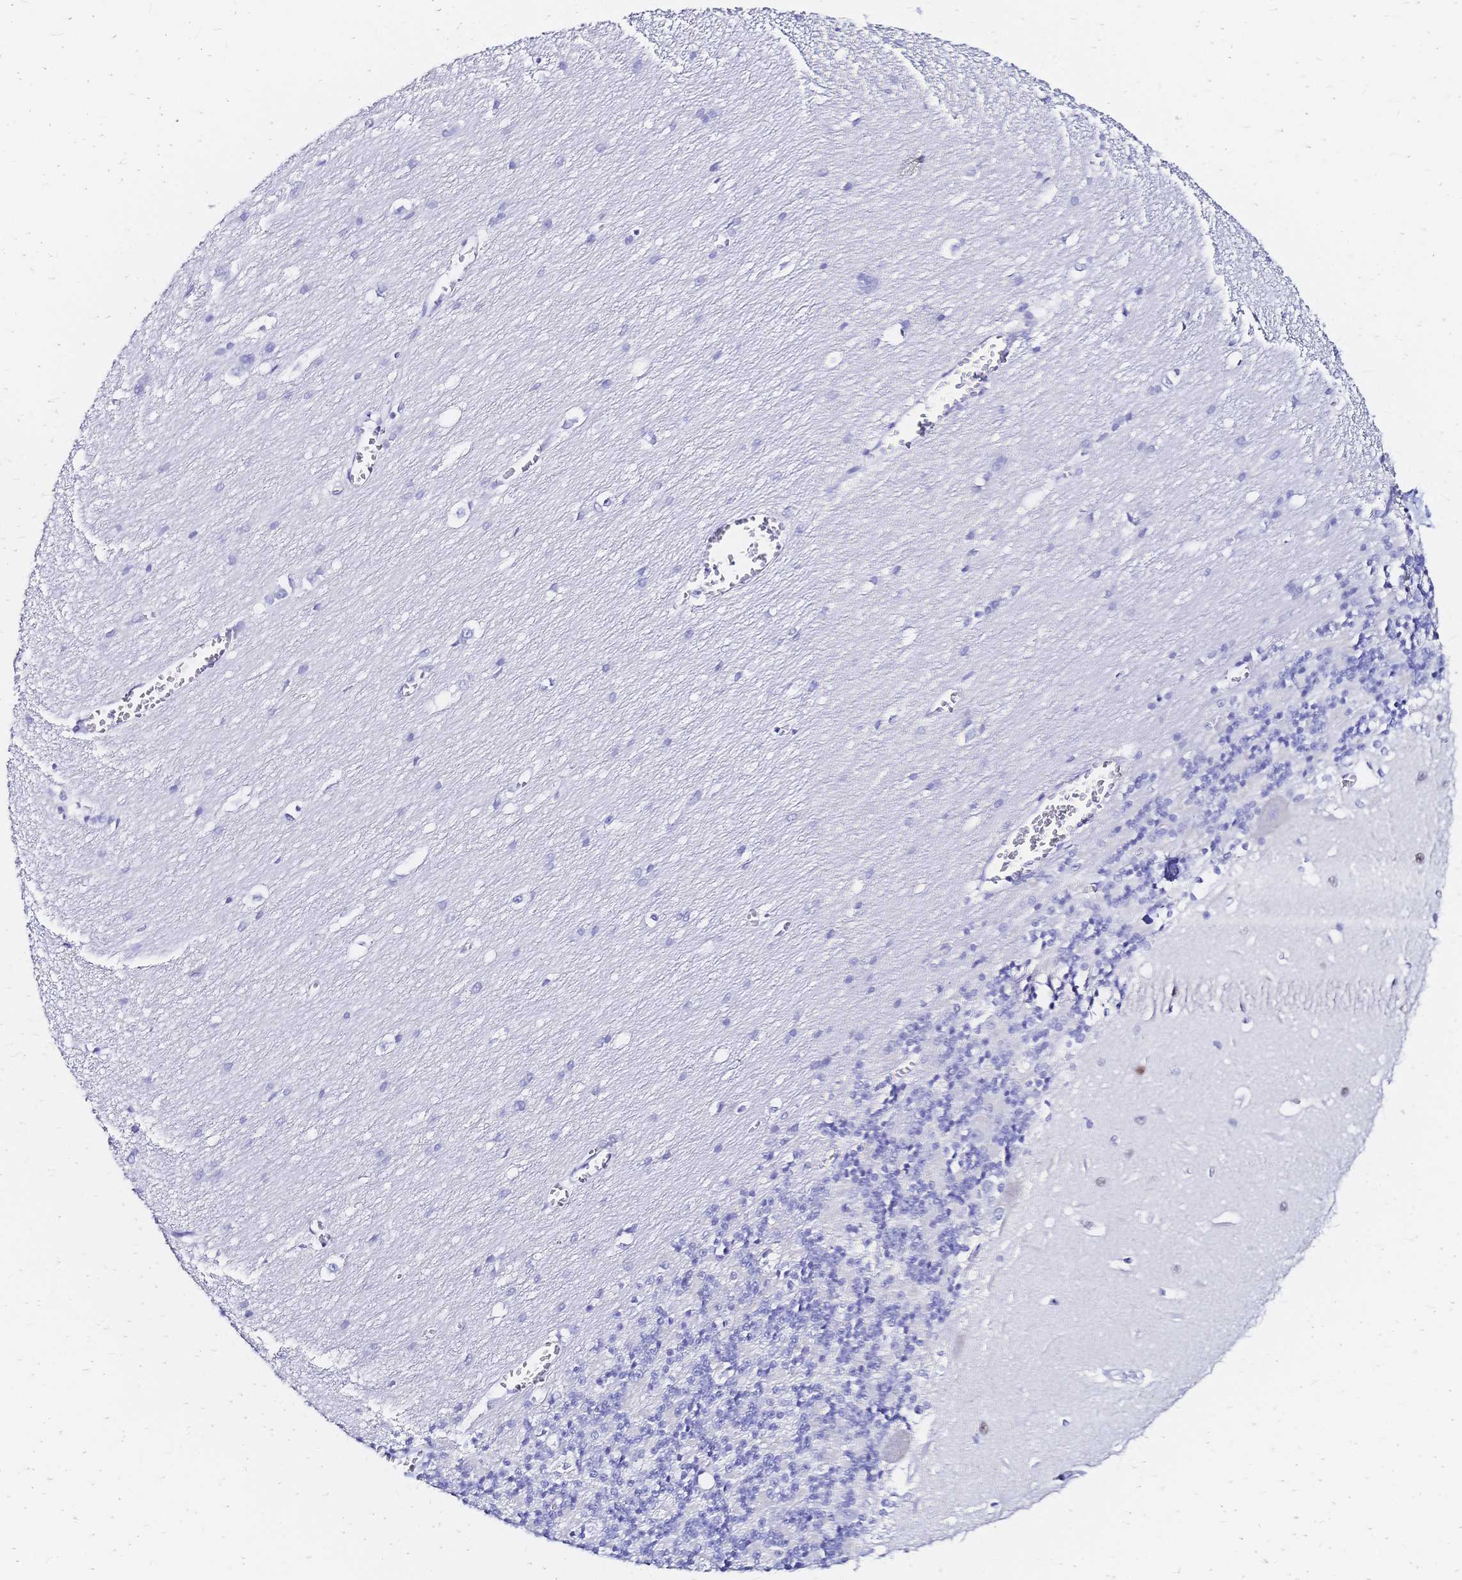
{"staining": {"intensity": "negative", "quantity": "none", "location": "none"}, "tissue": "cerebellum", "cell_type": "Cells in granular layer", "image_type": "normal", "snomed": [{"axis": "morphology", "description": "Normal tissue, NOS"}, {"axis": "topography", "description": "Cerebellum"}], "caption": "DAB (3,3'-diaminobenzidine) immunohistochemical staining of normal cerebellum shows no significant positivity in cells in granular layer. The staining is performed using DAB brown chromogen with nuclei counter-stained in using hematoxylin.", "gene": "SLC5A1", "patient": {"sex": "male", "age": 37}}